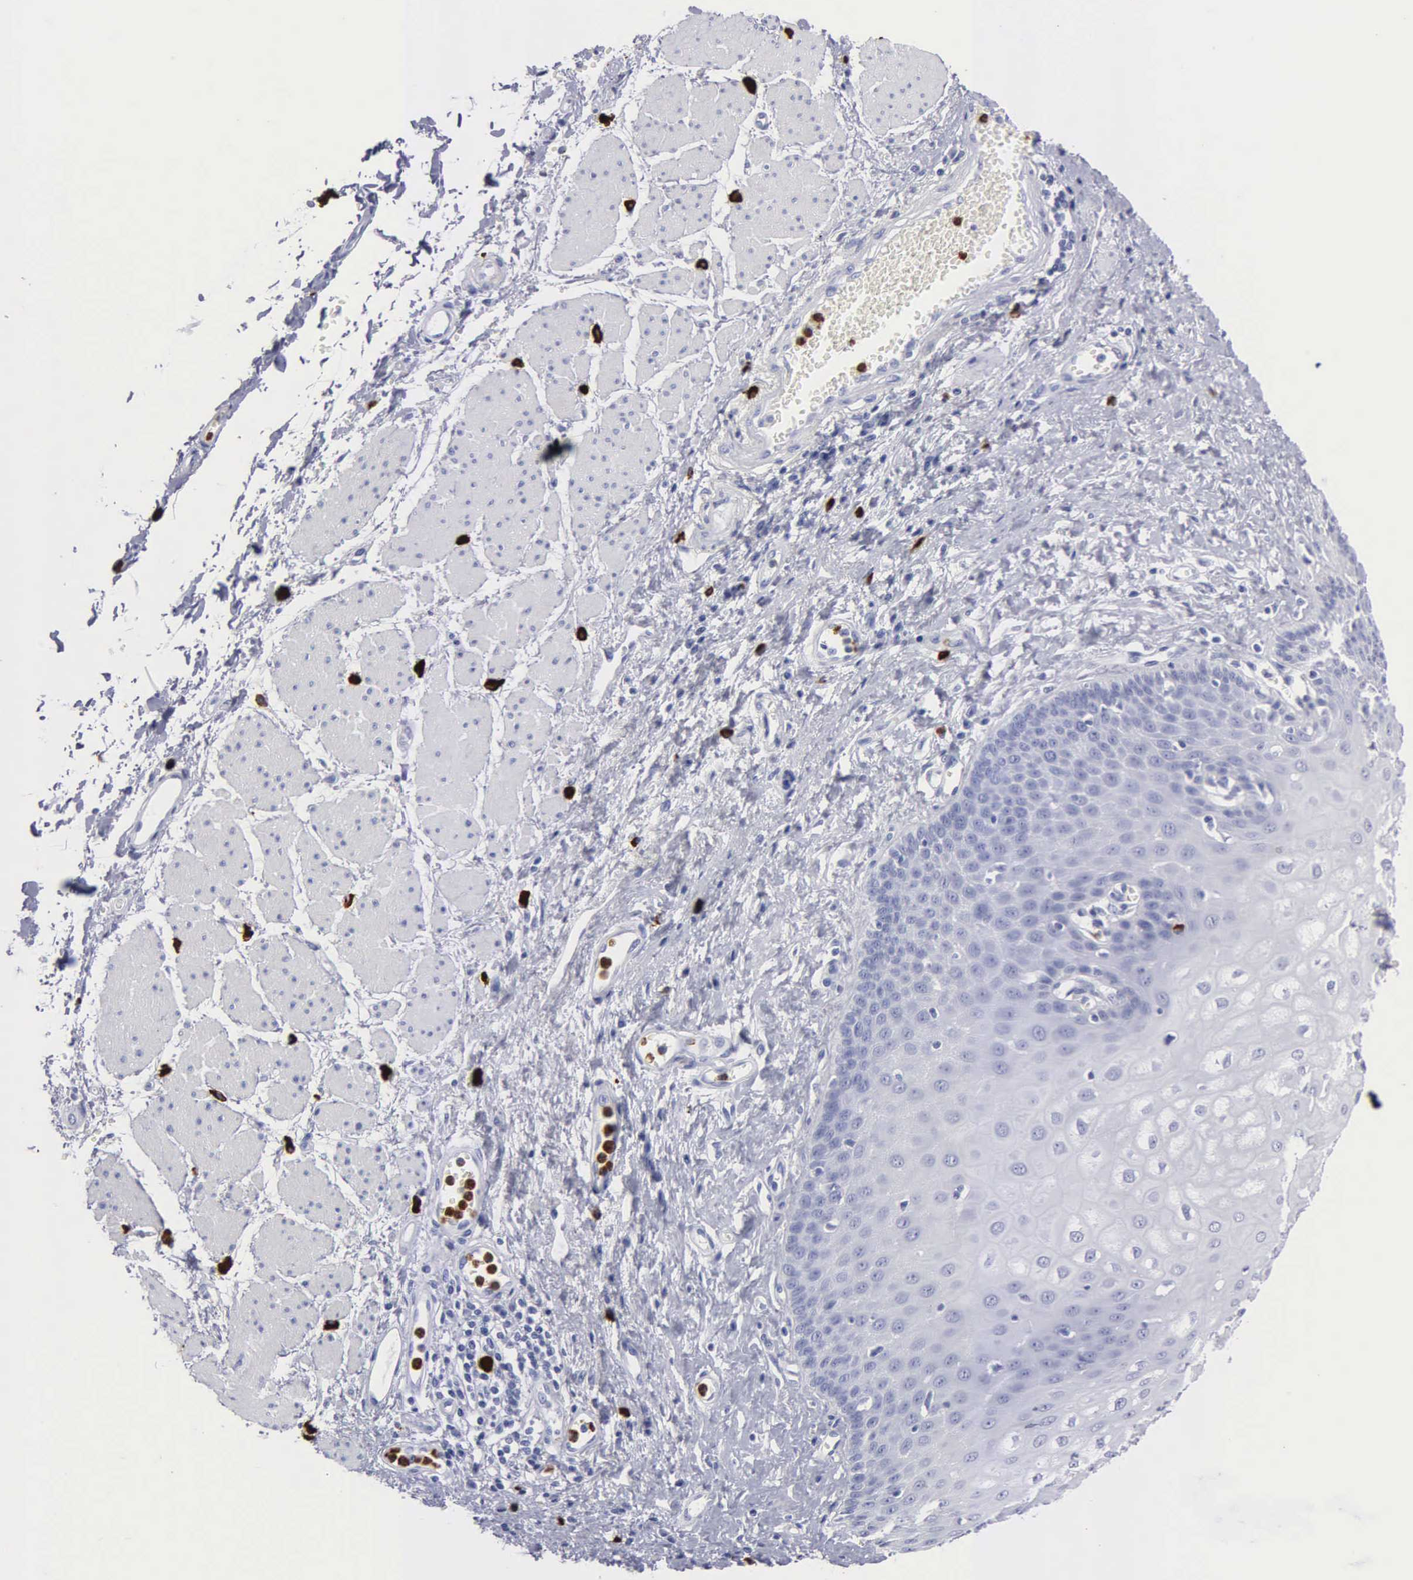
{"staining": {"intensity": "negative", "quantity": "none", "location": "none"}, "tissue": "esophagus", "cell_type": "Squamous epithelial cells", "image_type": "normal", "snomed": [{"axis": "morphology", "description": "Normal tissue, NOS"}, {"axis": "topography", "description": "Esophagus"}], "caption": "High magnification brightfield microscopy of normal esophagus stained with DAB (brown) and counterstained with hematoxylin (blue): squamous epithelial cells show no significant expression.", "gene": "CTSG", "patient": {"sex": "male", "age": 65}}